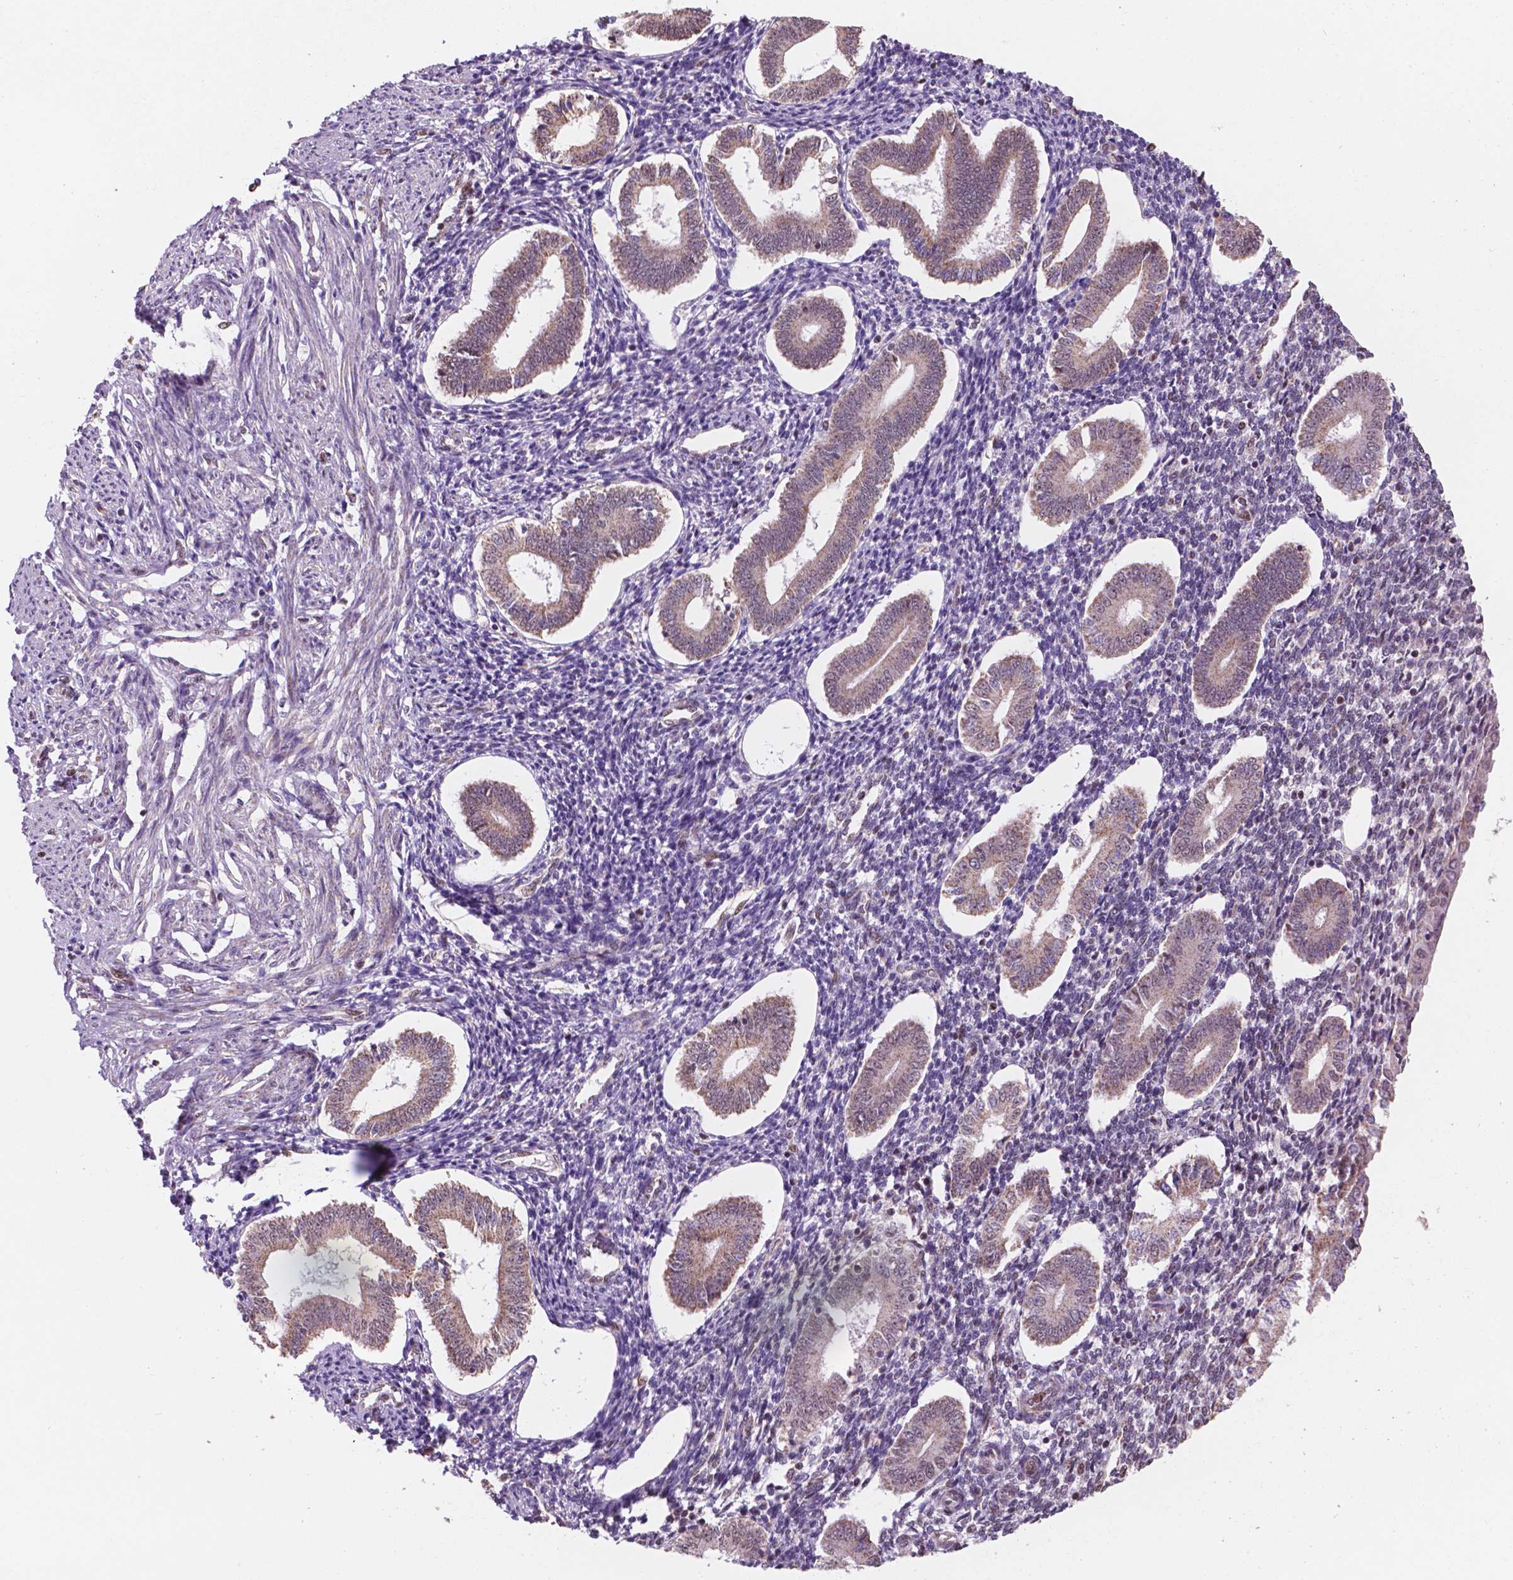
{"staining": {"intensity": "negative", "quantity": "none", "location": "none"}, "tissue": "endometrium", "cell_type": "Cells in endometrial stroma", "image_type": "normal", "snomed": [{"axis": "morphology", "description": "Normal tissue, NOS"}, {"axis": "topography", "description": "Endometrium"}], "caption": "Immunohistochemistry of unremarkable endometrium shows no positivity in cells in endometrial stroma. (Brightfield microscopy of DAB (3,3'-diaminobenzidine) IHC at high magnification).", "gene": "NDUFA10", "patient": {"sex": "female", "age": 40}}